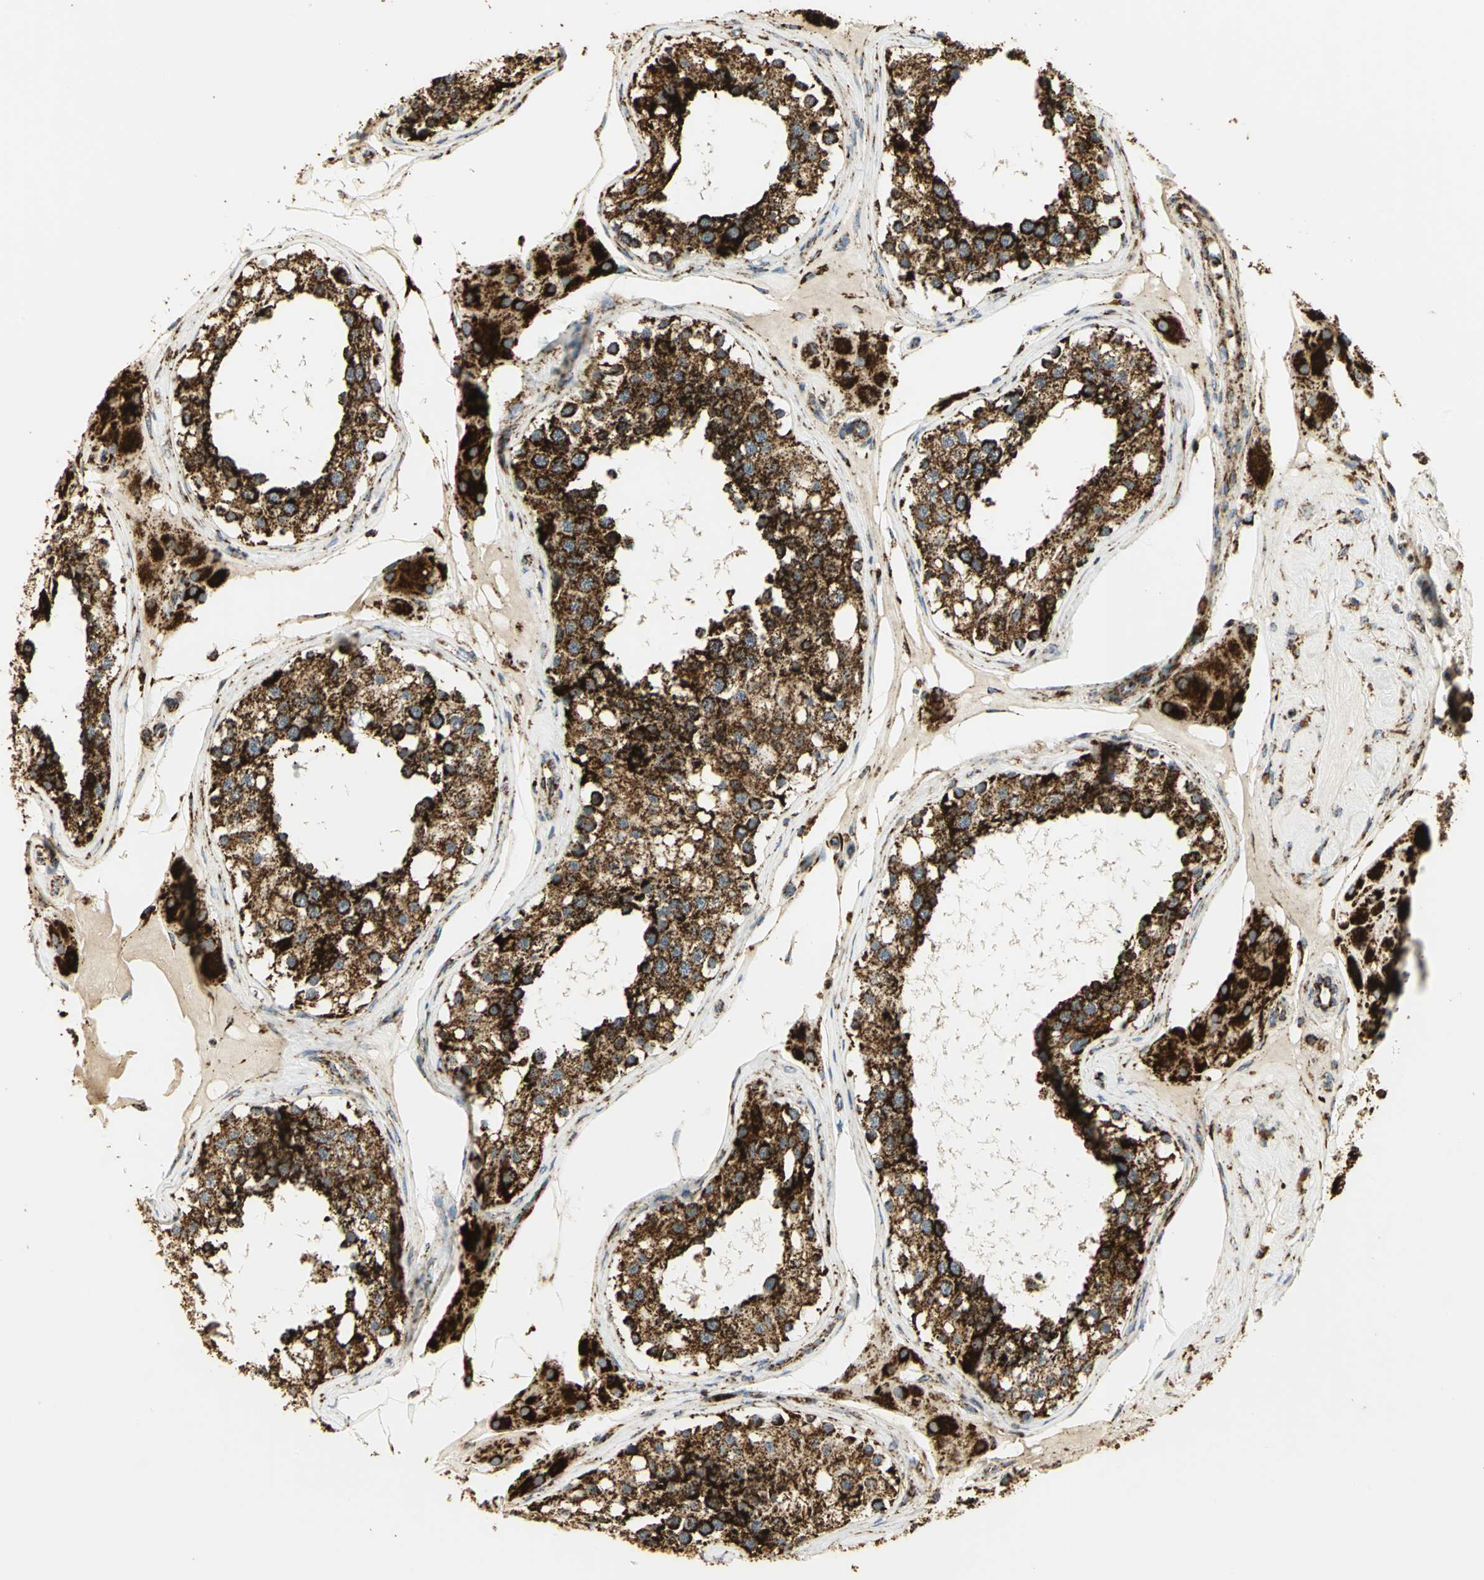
{"staining": {"intensity": "strong", "quantity": ">75%", "location": "cytoplasmic/membranous"}, "tissue": "testis", "cell_type": "Cells in seminiferous ducts", "image_type": "normal", "snomed": [{"axis": "morphology", "description": "Normal tissue, NOS"}, {"axis": "topography", "description": "Testis"}], "caption": "IHC (DAB) staining of benign human testis shows strong cytoplasmic/membranous protein expression in approximately >75% of cells in seminiferous ducts.", "gene": "VDAC1", "patient": {"sex": "male", "age": 68}}